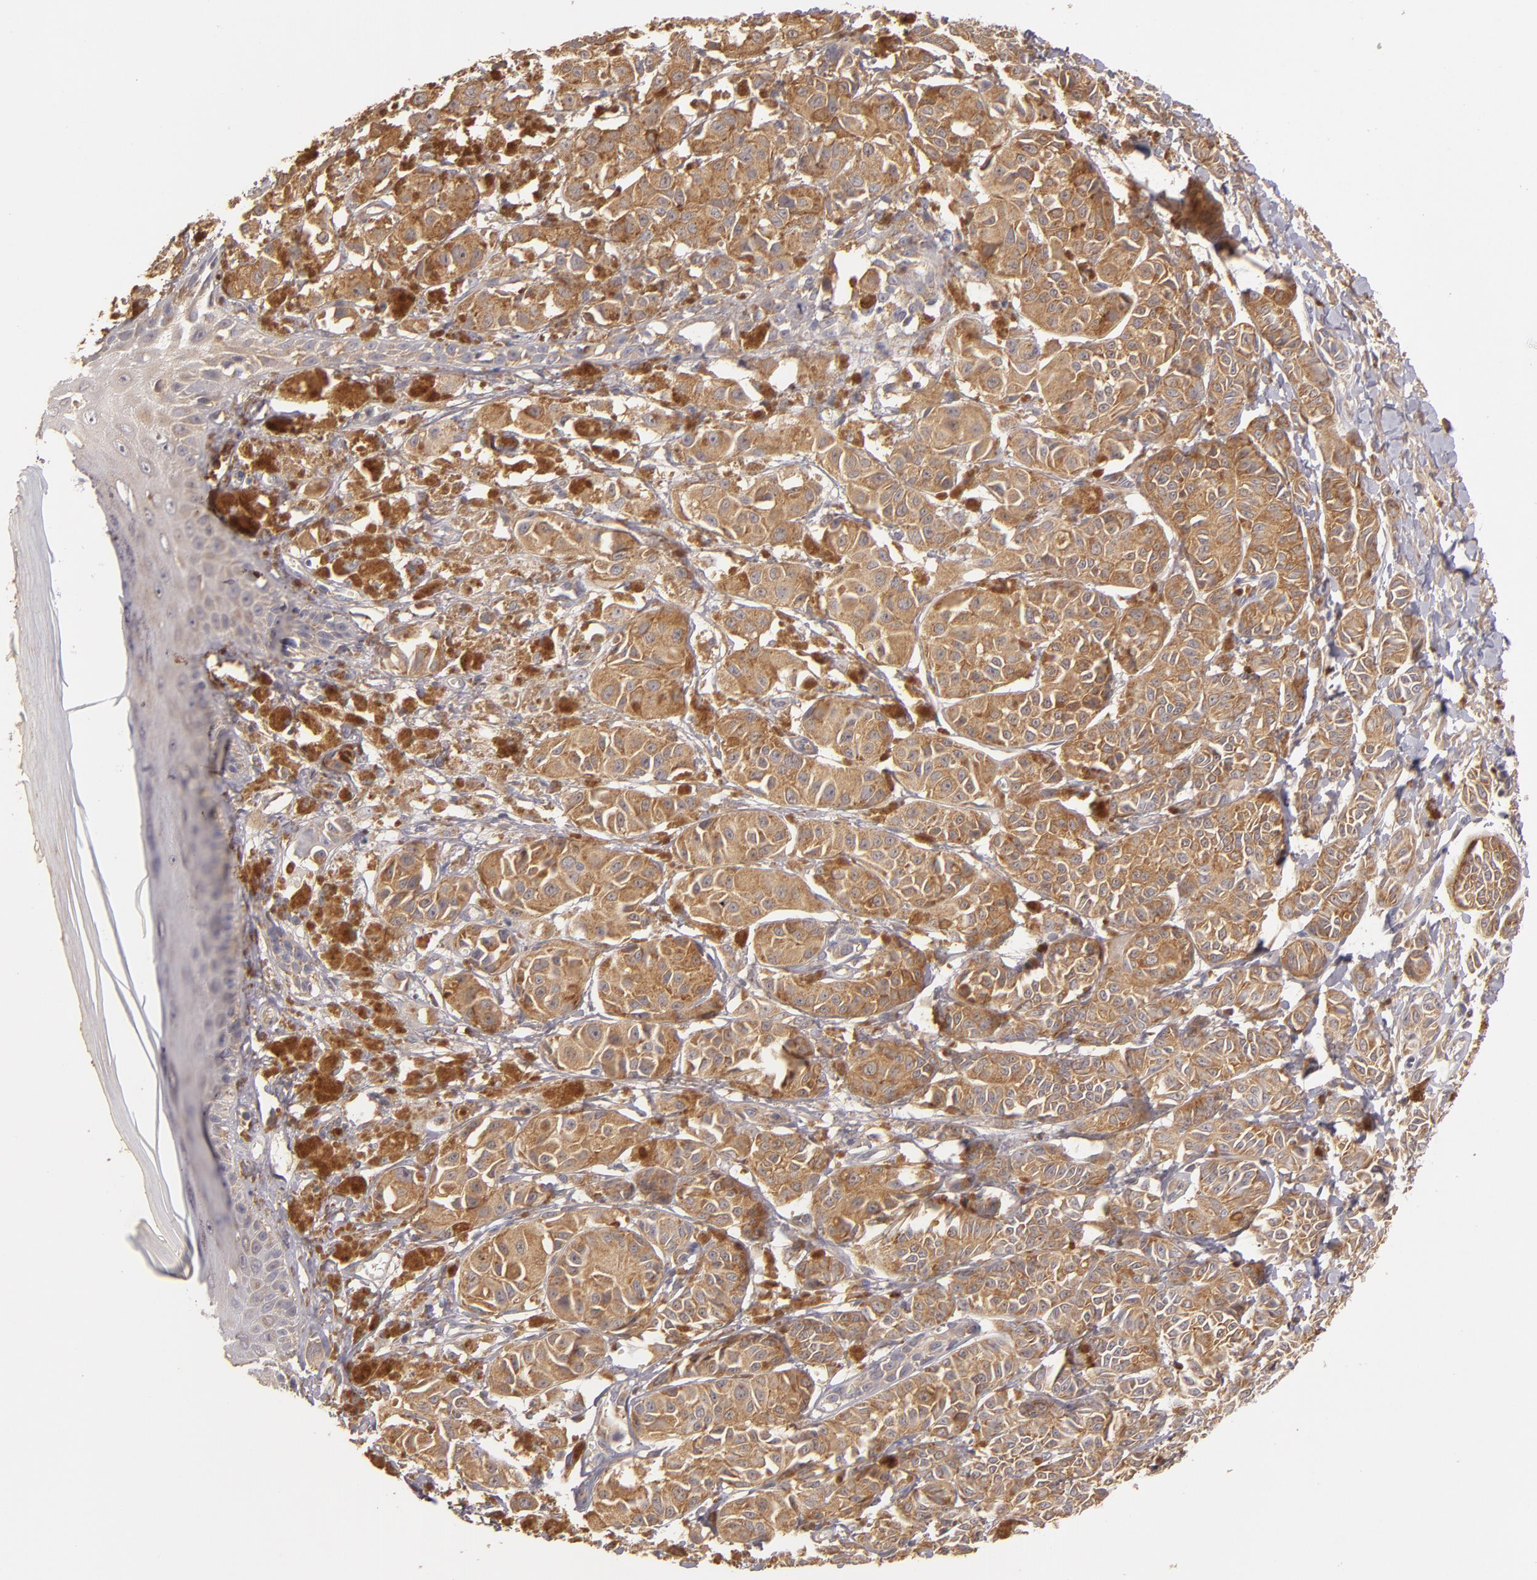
{"staining": {"intensity": "moderate", "quantity": ">75%", "location": "cytoplasmic/membranous"}, "tissue": "melanoma", "cell_type": "Tumor cells", "image_type": "cancer", "snomed": [{"axis": "morphology", "description": "Malignant melanoma, NOS"}, {"axis": "topography", "description": "Skin"}], "caption": "A photomicrograph of human malignant melanoma stained for a protein shows moderate cytoplasmic/membranous brown staining in tumor cells.", "gene": "UPF3B", "patient": {"sex": "male", "age": 76}}